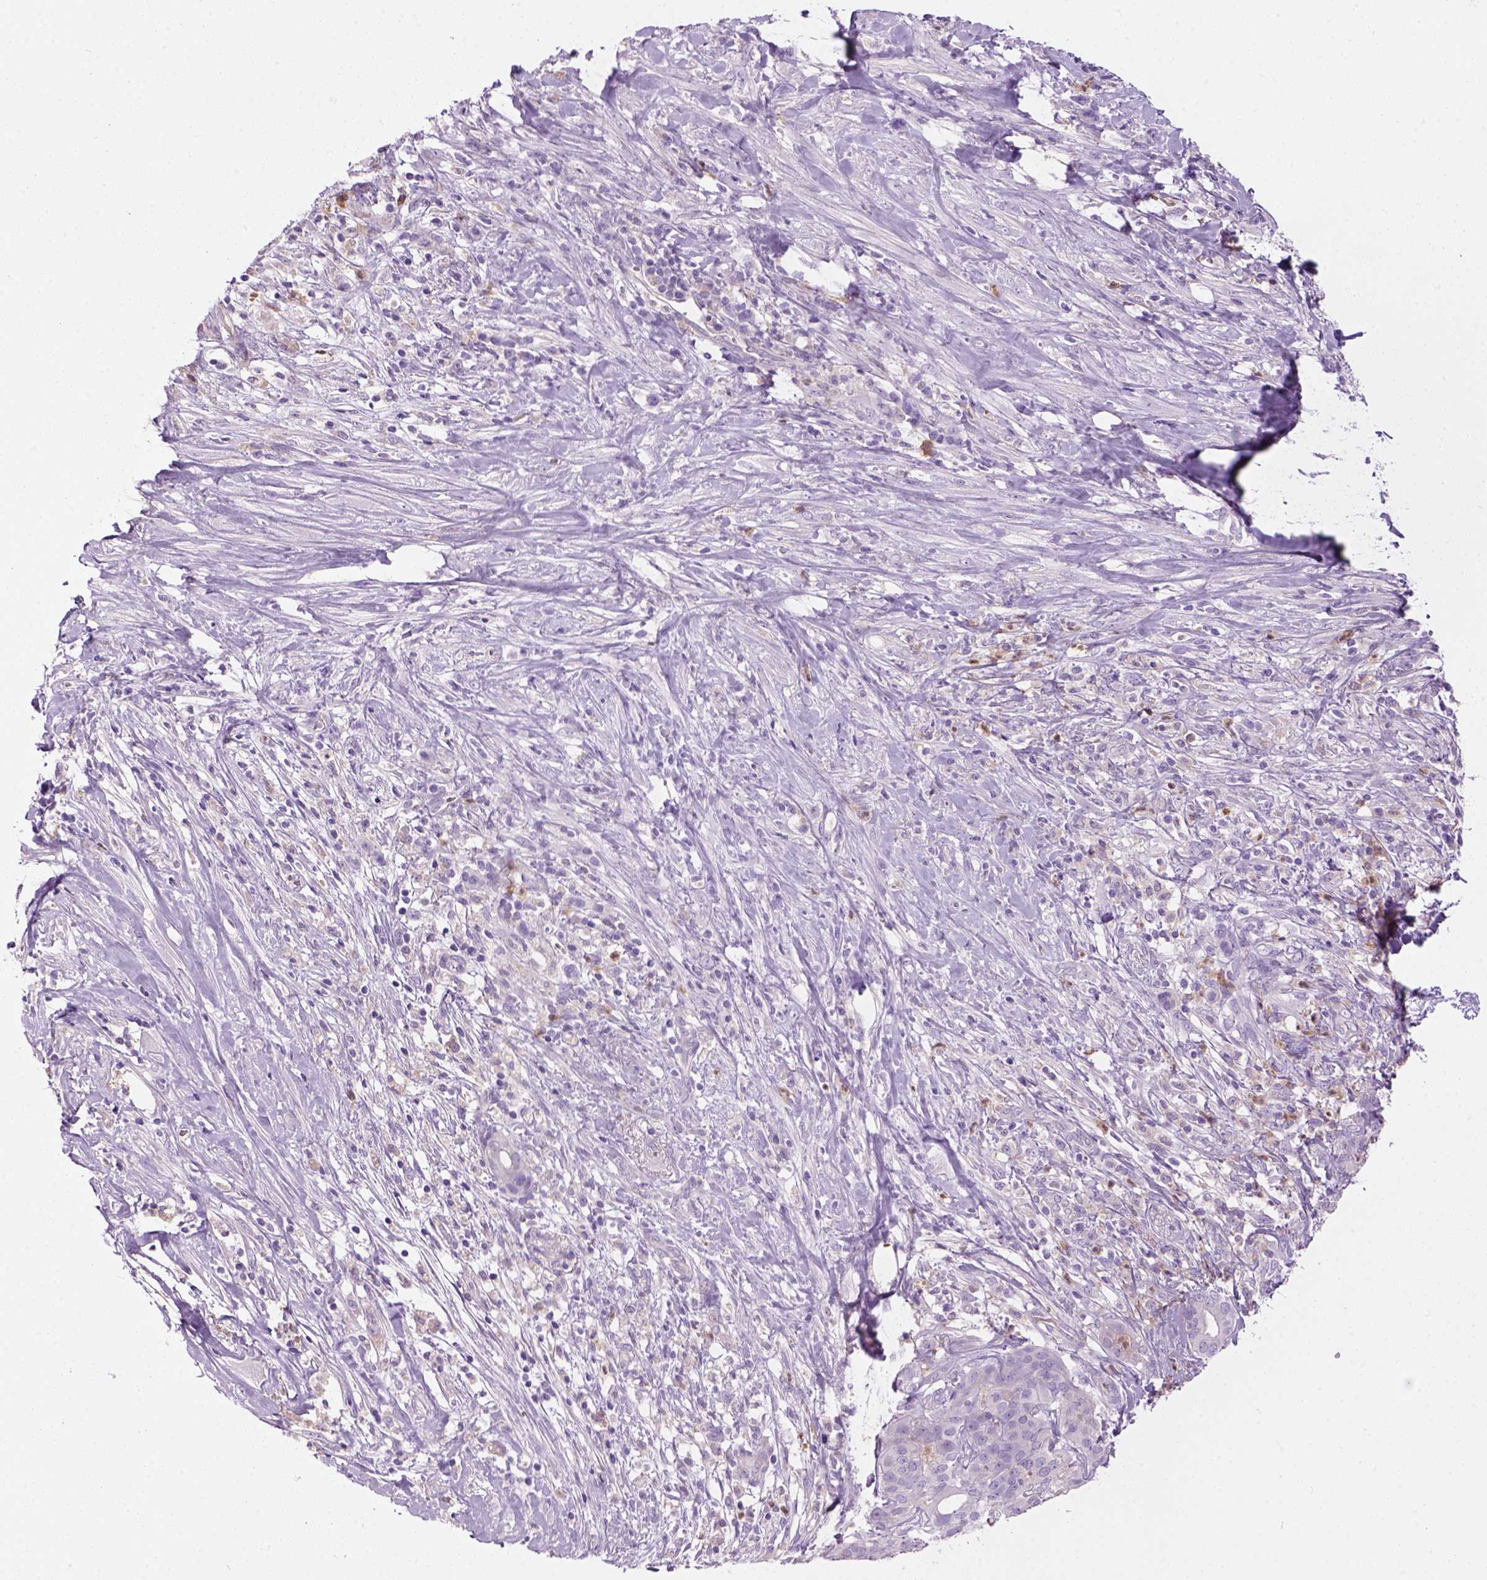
{"staining": {"intensity": "negative", "quantity": "none", "location": "none"}, "tissue": "pancreatic cancer", "cell_type": "Tumor cells", "image_type": "cancer", "snomed": [{"axis": "morphology", "description": "Normal tissue, NOS"}, {"axis": "morphology", "description": "Inflammation, NOS"}, {"axis": "morphology", "description": "Adenocarcinoma, NOS"}, {"axis": "topography", "description": "Pancreas"}], "caption": "There is no significant positivity in tumor cells of pancreatic adenocarcinoma.", "gene": "CD84", "patient": {"sex": "male", "age": 57}}